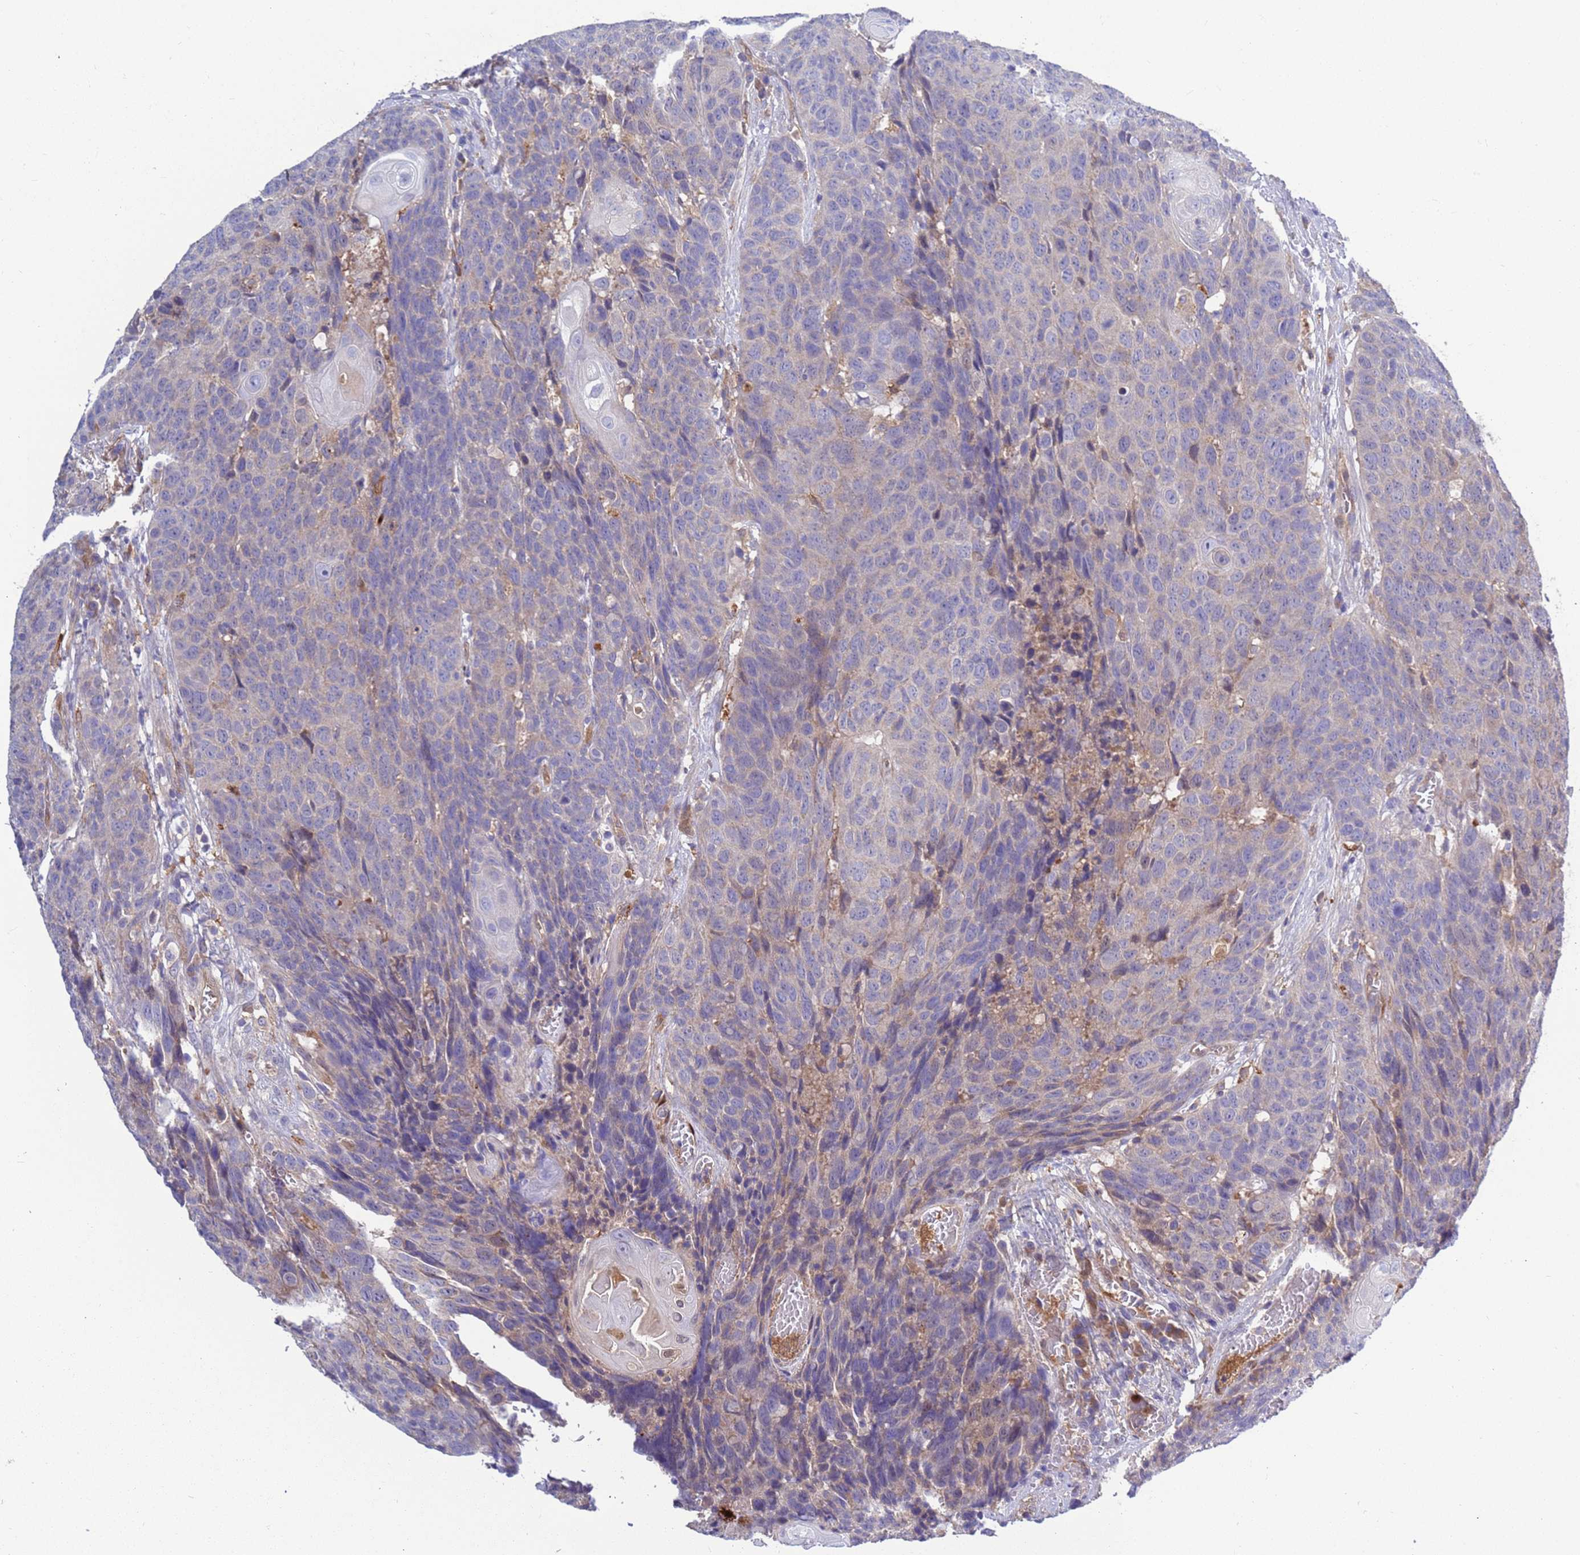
{"staining": {"intensity": "negative", "quantity": "none", "location": "none"}, "tissue": "head and neck cancer", "cell_type": "Tumor cells", "image_type": "cancer", "snomed": [{"axis": "morphology", "description": "Squamous cell carcinoma, NOS"}, {"axis": "topography", "description": "Head-Neck"}], "caption": "Squamous cell carcinoma (head and neck) was stained to show a protein in brown. There is no significant positivity in tumor cells.", "gene": "FOXRED1", "patient": {"sex": "male", "age": 66}}